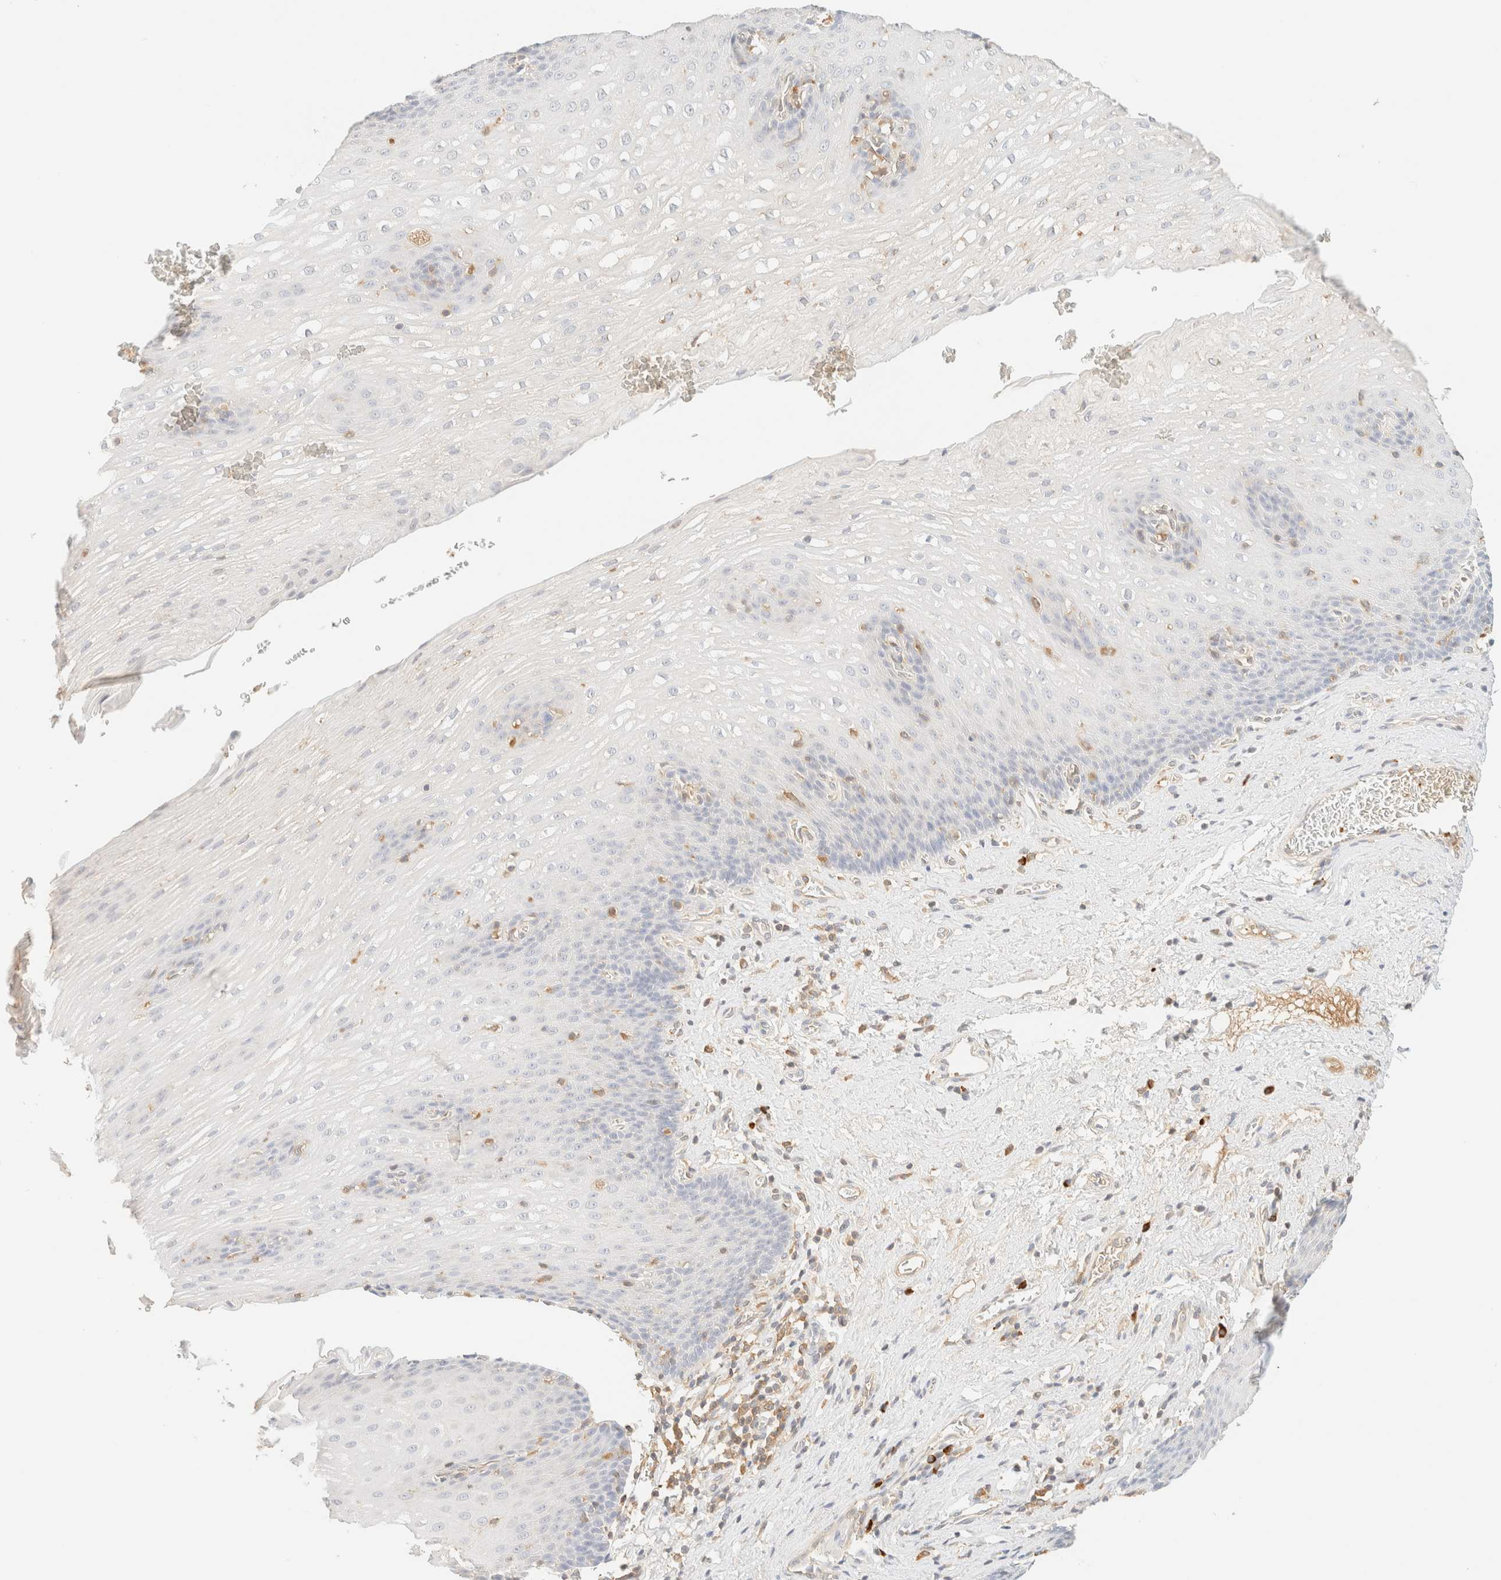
{"staining": {"intensity": "negative", "quantity": "none", "location": "none"}, "tissue": "esophagus", "cell_type": "Squamous epithelial cells", "image_type": "normal", "snomed": [{"axis": "morphology", "description": "Normal tissue, NOS"}, {"axis": "topography", "description": "Esophagus"}], "caption": "Immunohistochemical staining of normal esophagus displays no significant expression in squamous epithelial cells.", "gene": "FHOD1", "patient": {"sex": "male", "age": 48}}